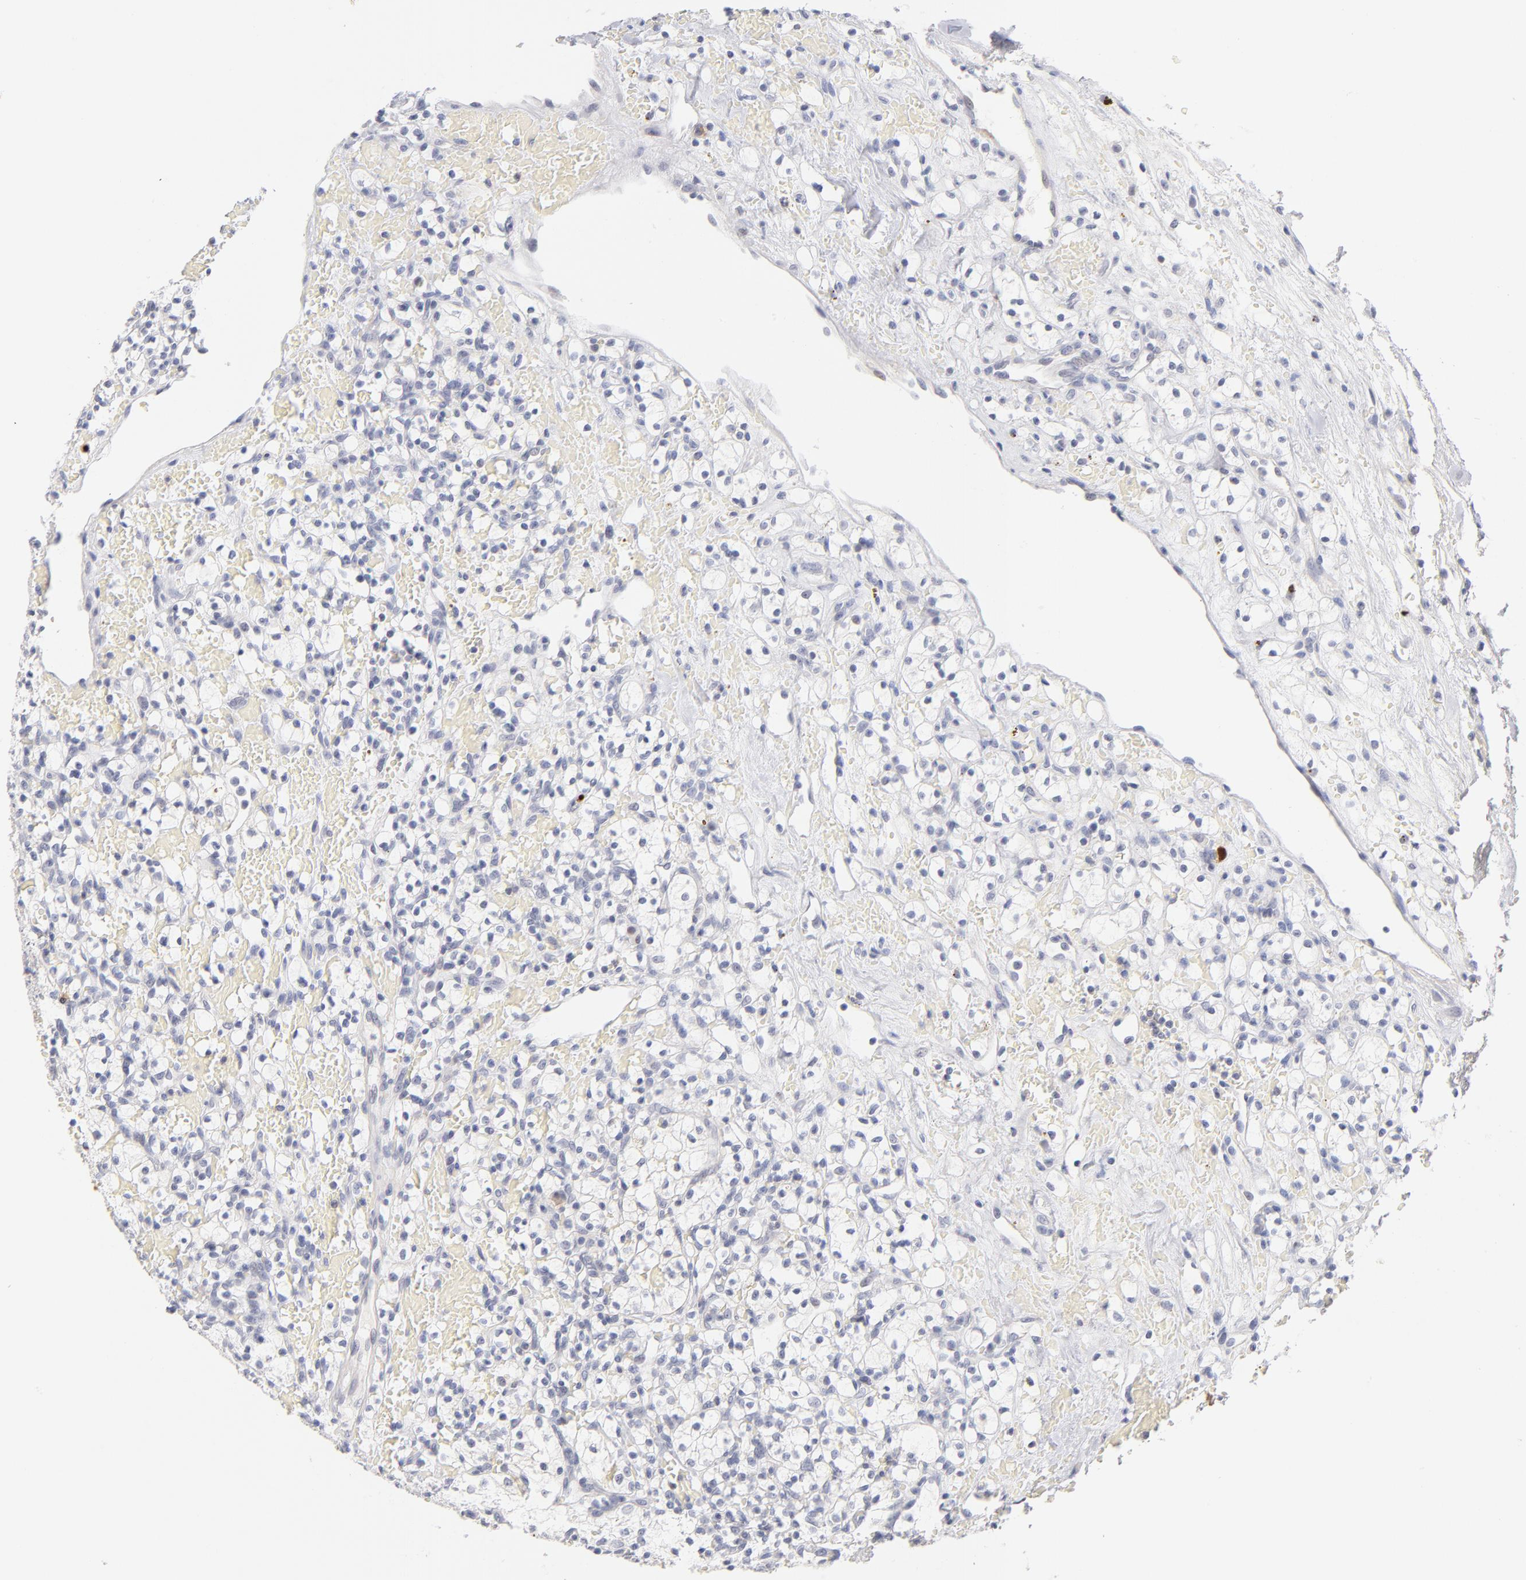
{"staining": {"intensity": "negative", "quantity": "none", "location": "none"}, "tissue": "renal cancer", "cell_type": "Tumor cells", "image_type": "cancer", "snomed": [{"axis": "morphology", "description": "Adenocarcinoma, NOS"}, {"axis": "topography", "description": "Kidney"}], "caption": "The immunohistochemistry photomicrograph has no significant staining in tumor cells of renal adenocarcinoma tissue. Nuclei are stained in blue.", "gene": "PARP1", "patient": {"sex": "female", "age": 60}}